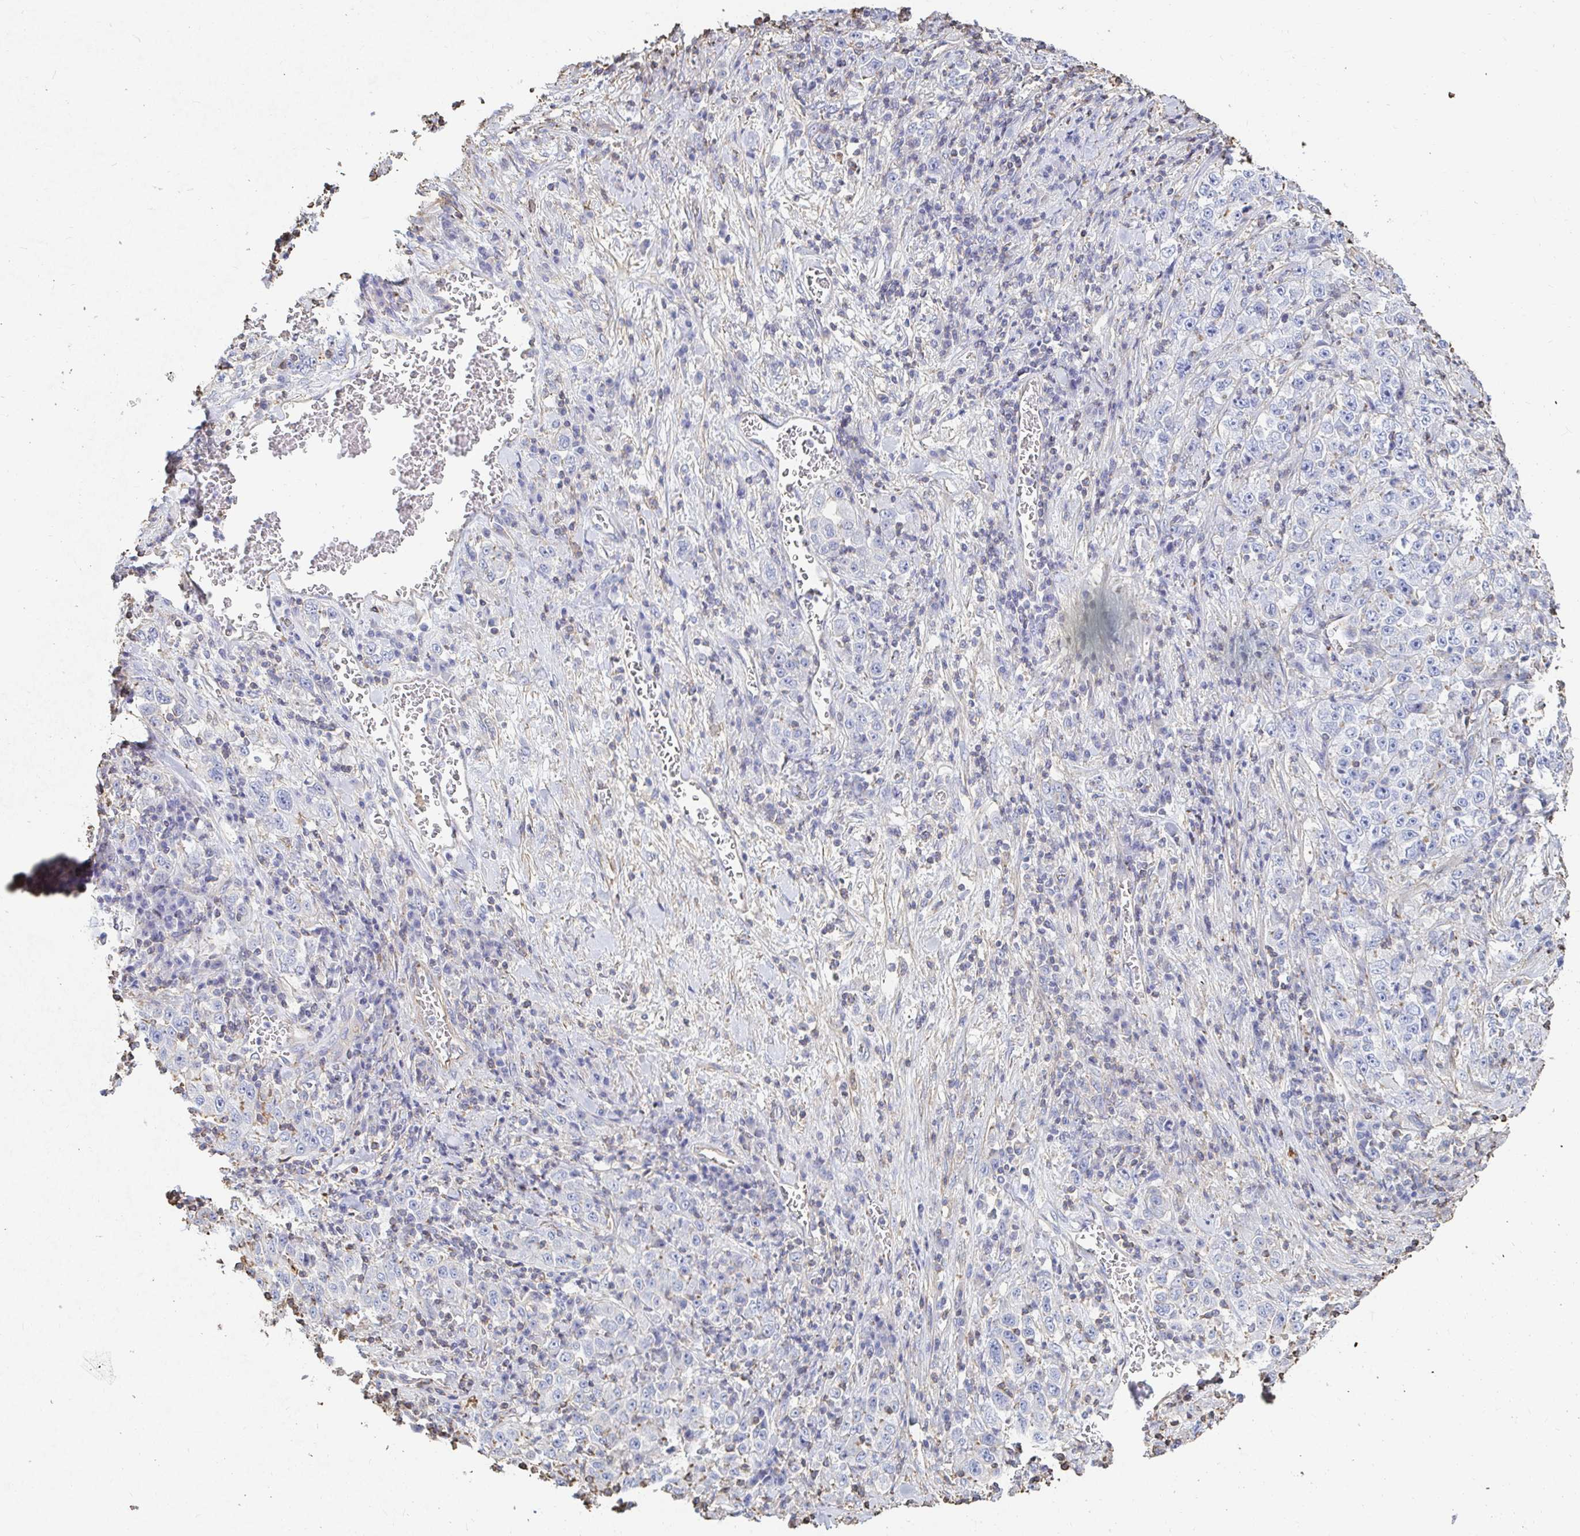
{"staining": {"intensity": "negative", "quantity": "none", "location": "none"}, "tissue": "stomach cancer", "cell_type": "Tumor cells", "image_type": "cancer", "snomed": [{"axis": "morphology", "description": "Normal tissue, NOS"}, {"axis": "morphology", "description": "Adenocarcinoma, NOS"}, {"axis": "topography", "description": "Stomach, upper"}, {"axis": "topography", "description": "Stomach"}], "caption": "A high-resolution image shows IHC staining of stomach adenocarcinoma, which shows no significant positivity in tumor cells.", "gene": "PTPN14", "patient": {"sex": "male", "age": 59}}